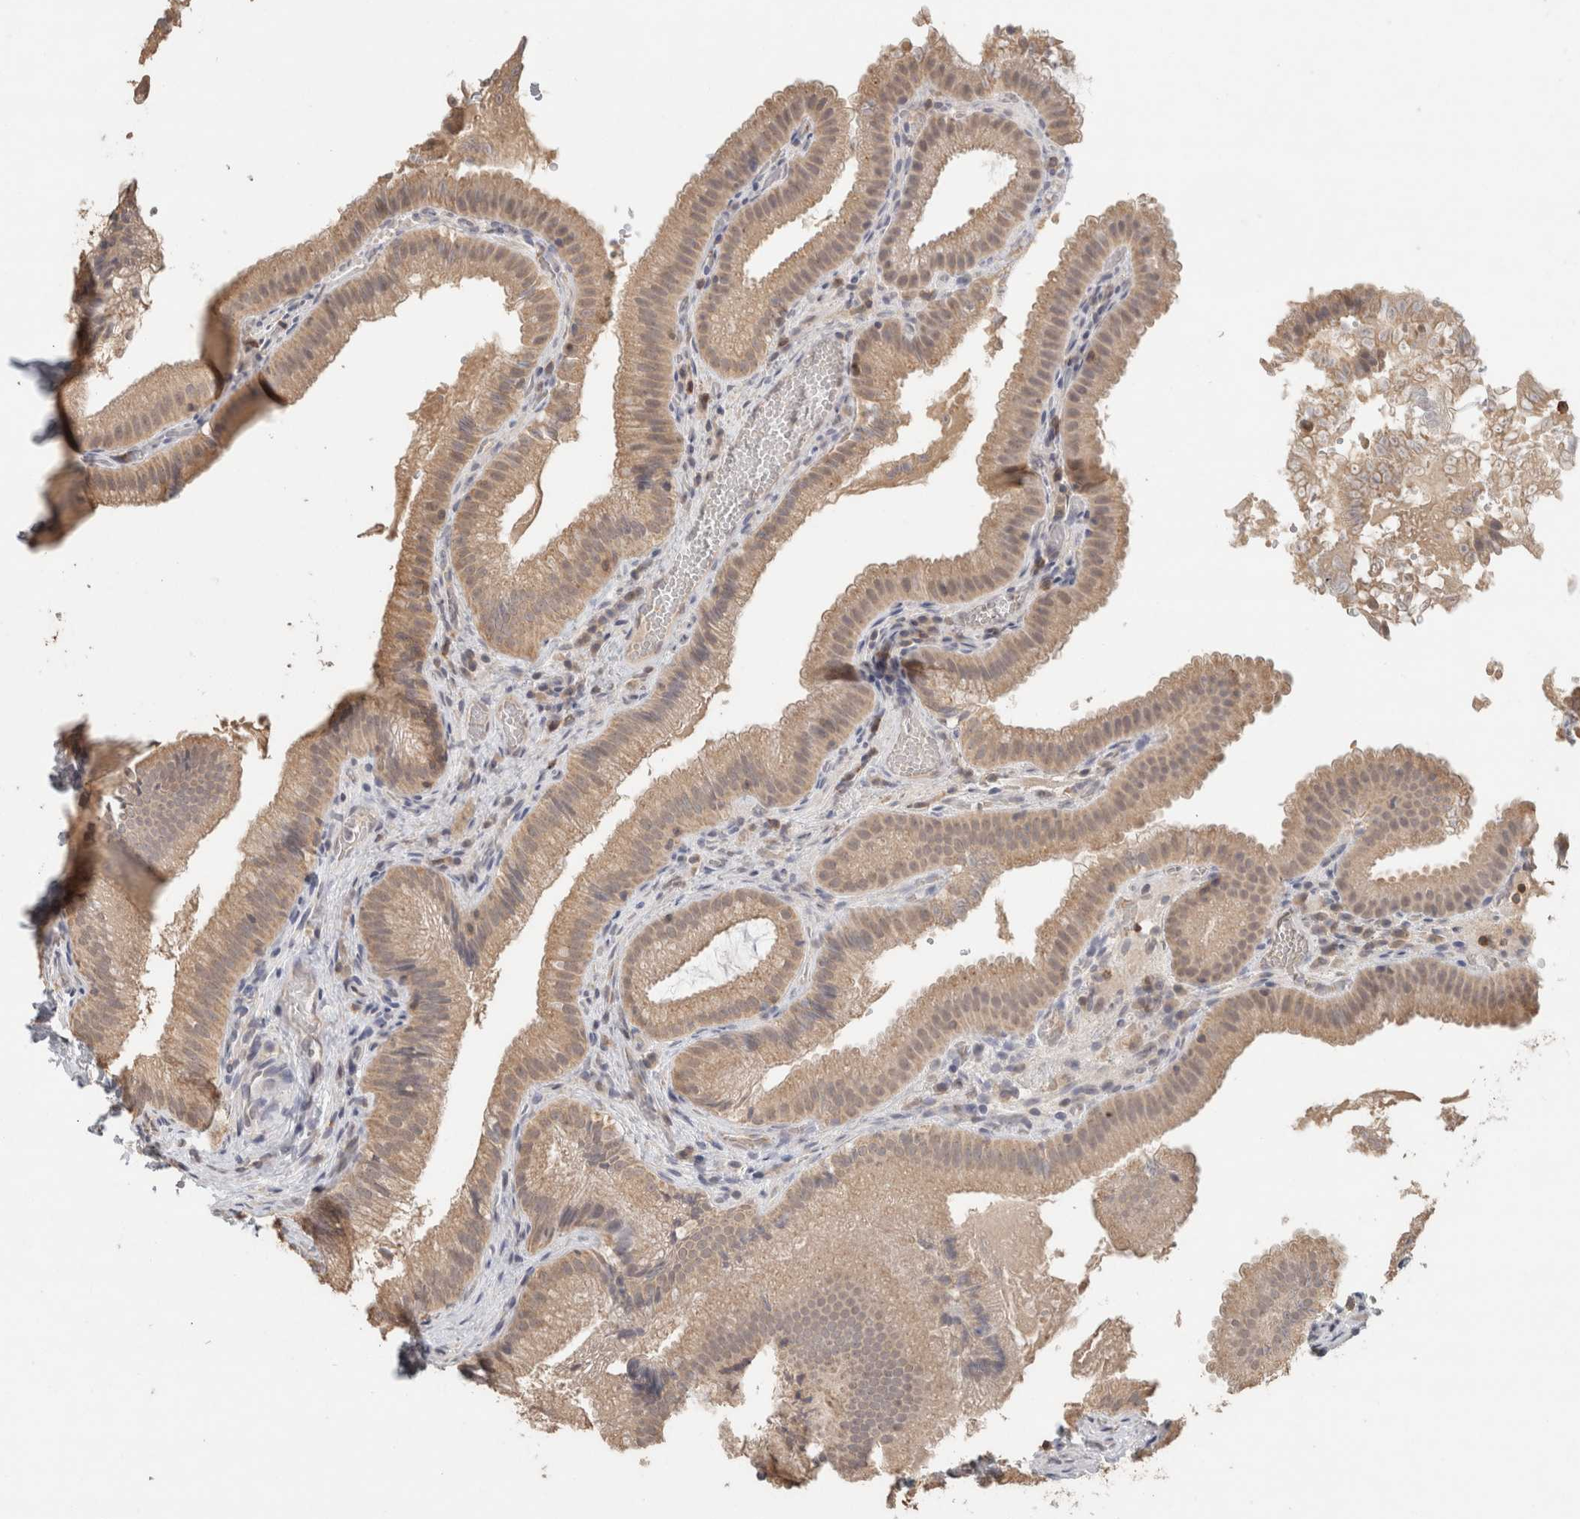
{"staining": {"intensity": "weak", "quantity": "25%-75%", "location": "cytoplasmic/membranous"}, "tissue": "gallbladder", "cell_type": "Glandular cells", "image_type": "normal", "snomed": [{"axis": "morphology", "description": "Normal tissue, NOS"}, {"axis": "topography", "description": "Gallbladder"}], "caption": "The immunohistochemical stain highlights weak cytoplasmic/membranous expression in glandular cells of unremarkable gallbladder.", "gene": "TRAT1", "patient": {"sex": "female", "age": 30}}